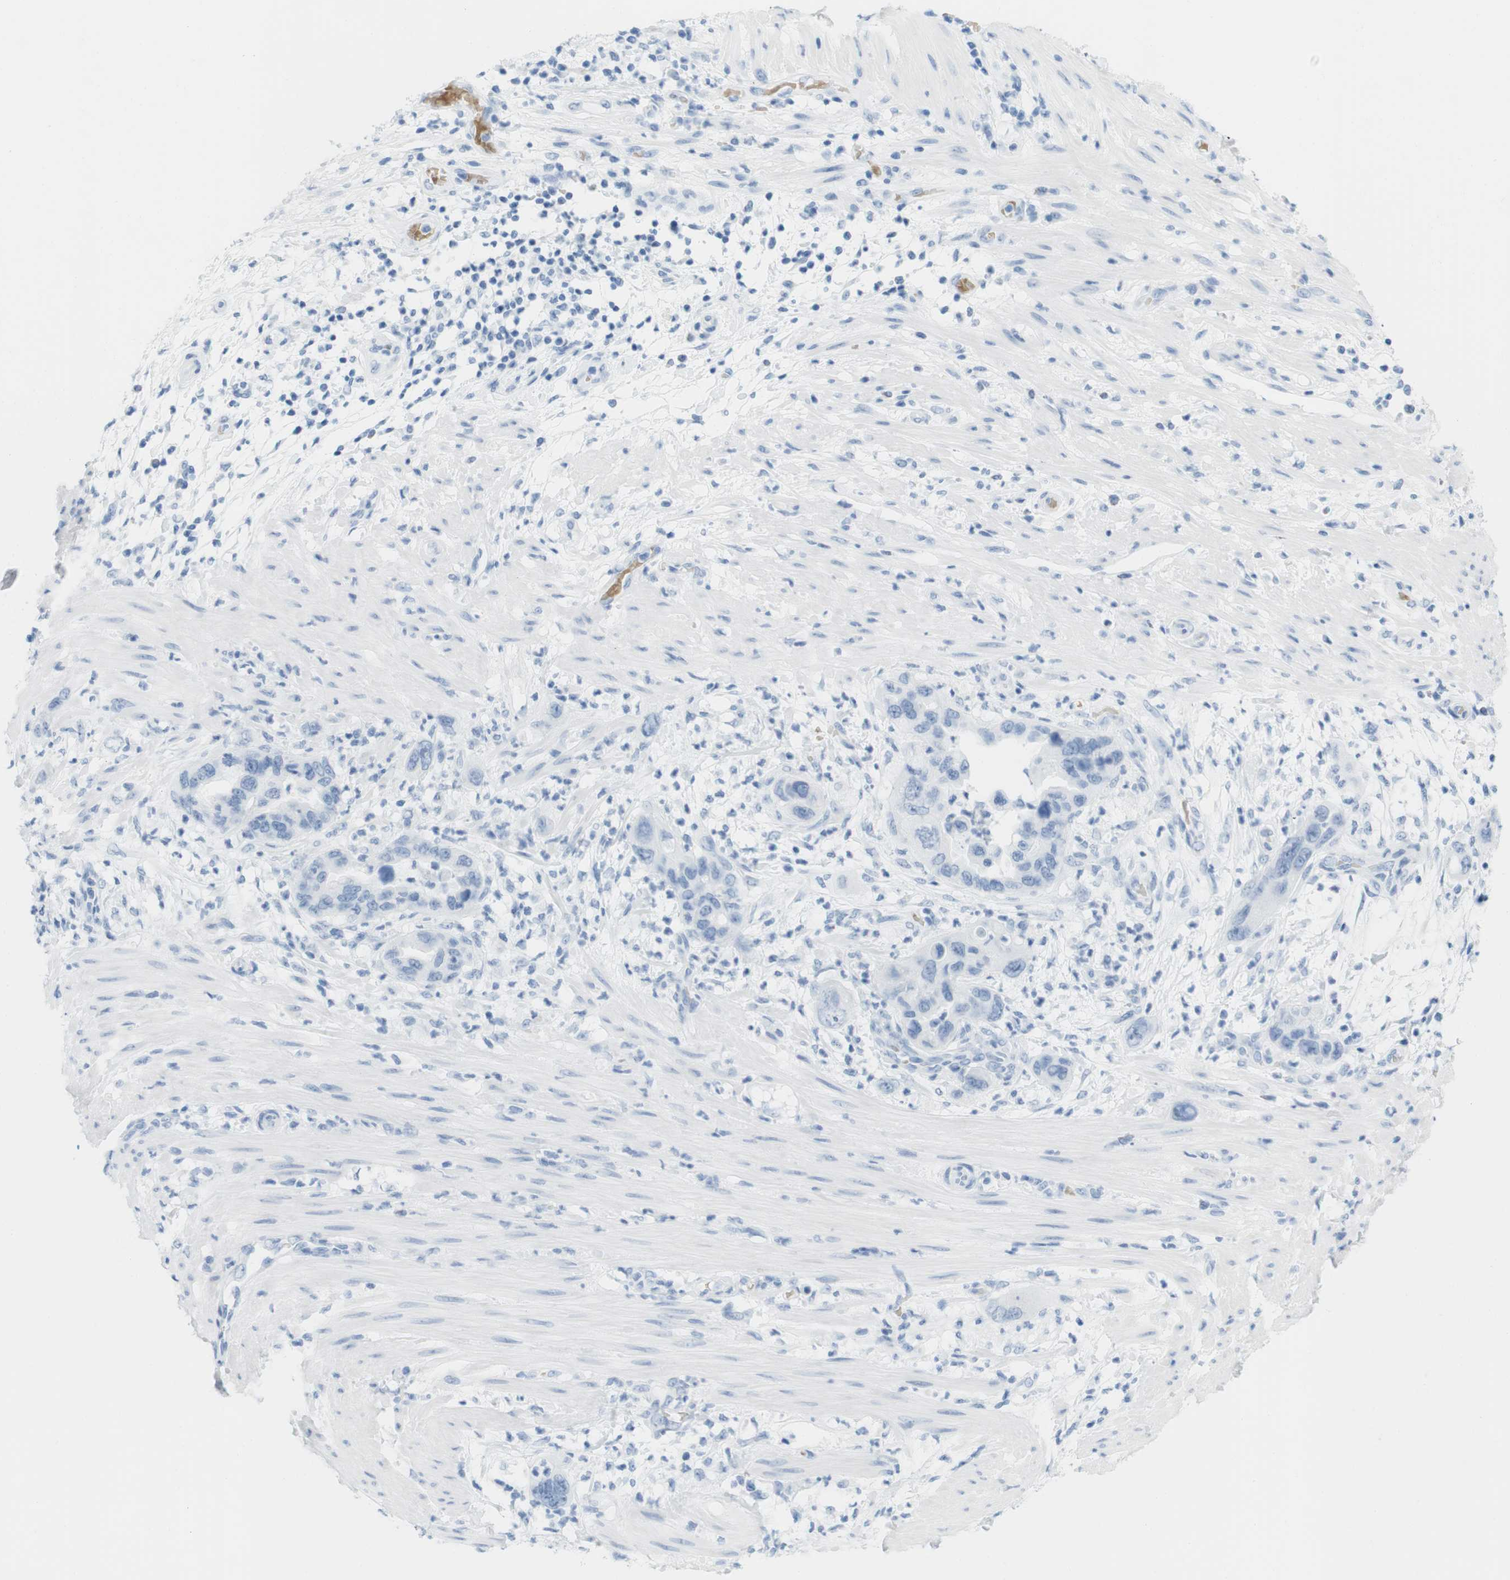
{"staining": {"intensity": "negative", "quantity": "none", "location": "none"}, "tissue": "pancreatic cancer", "cell_type": "Tumor cells", "image_type": "cancer", "snomed": [{"axis": "morphology", "description": "Adenocarcinoma, NOS"}, {"axis": "topography", "description": "Pancreas"}], "caption": "A micrograph of pancreatic cancer stained for a protein demonstrates no brown staining in tumor cells. The staining was performed using DAB (3,3'-diaminobenzidine) to visualize the protein expression in brown, while the nuclei were stained in blue with hematoxylin (Magnification: 20x).", "gene": "TNNT2", "patient": {"sex": "female", "age": 71}}